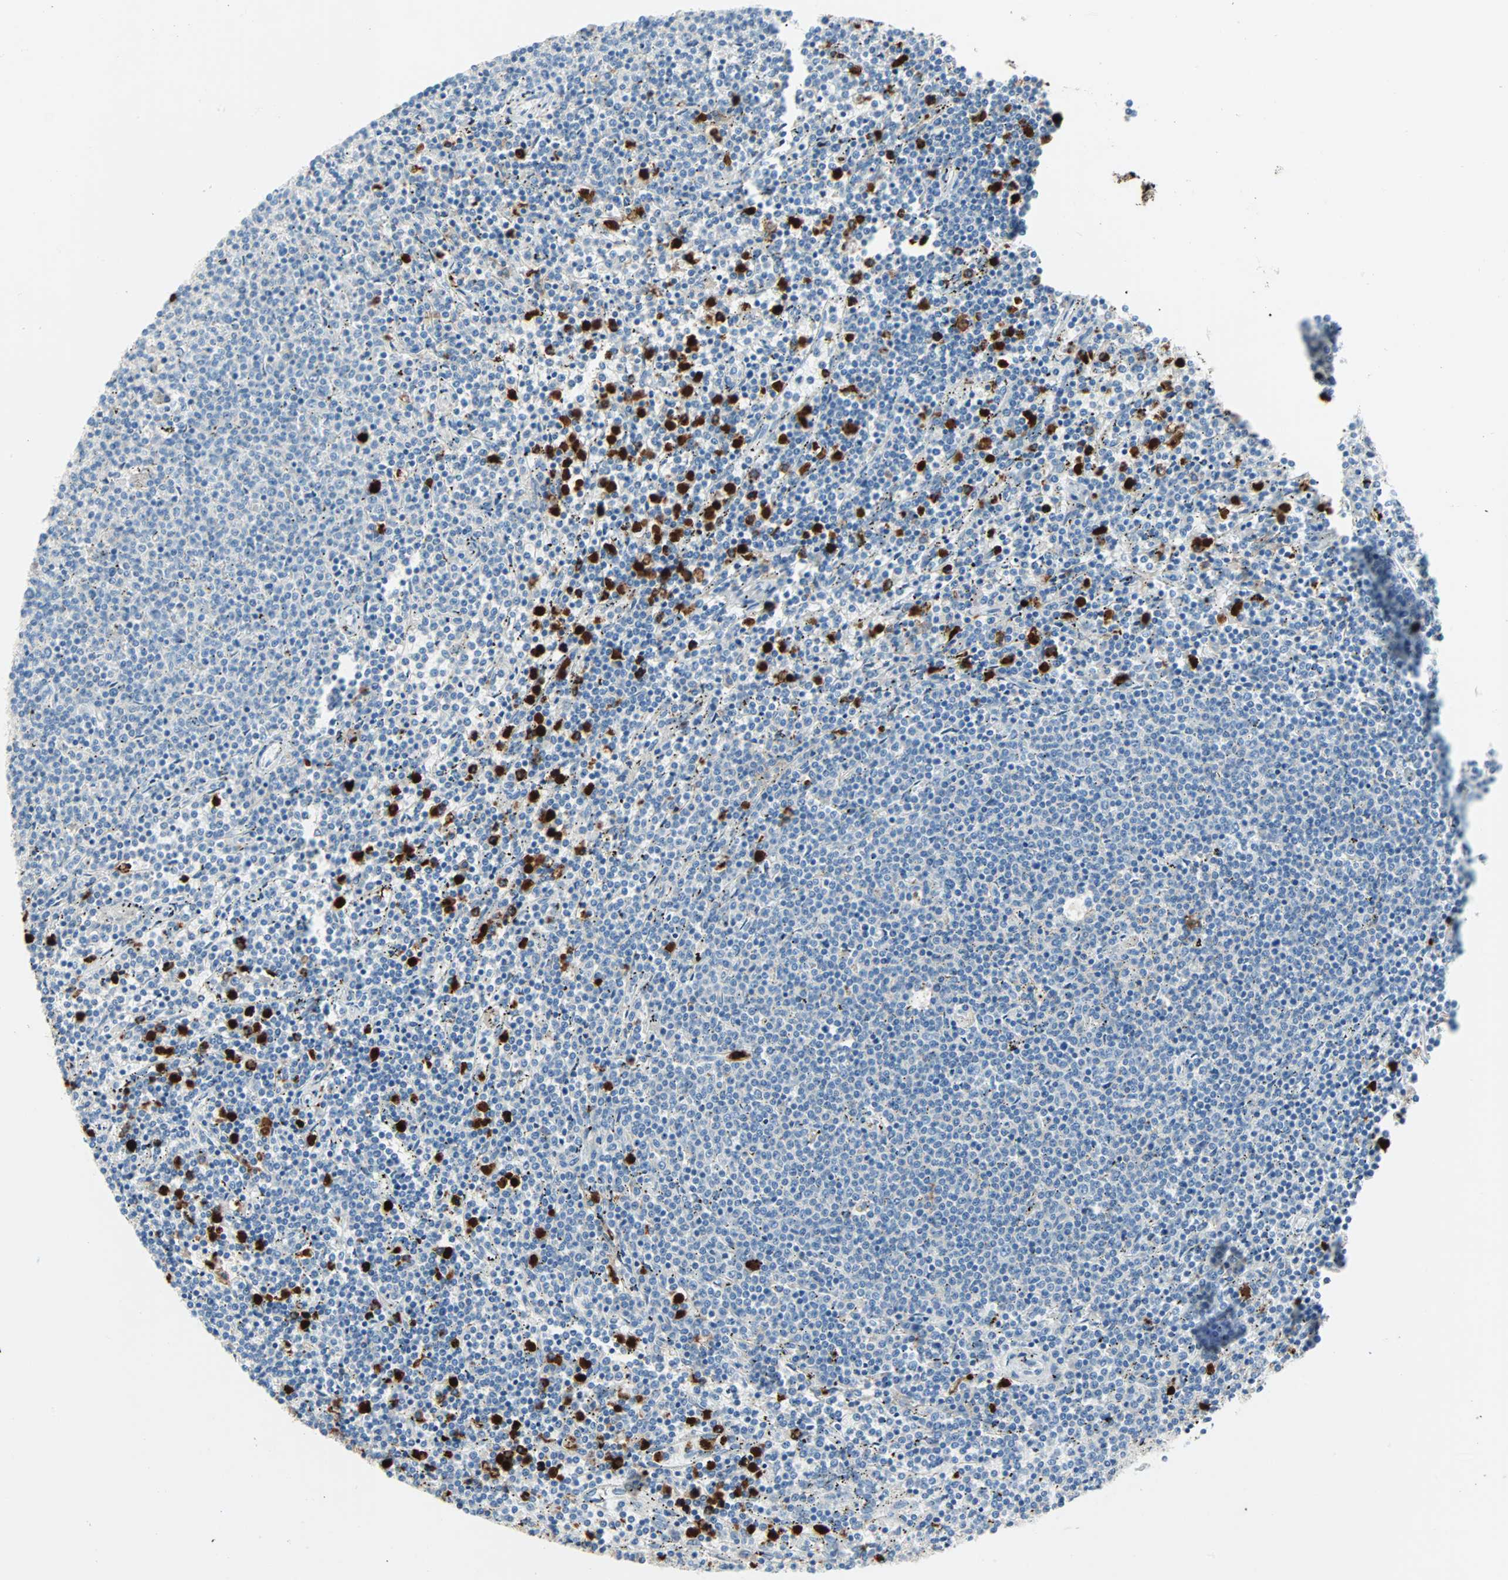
{"staining": {"intensity": "negative", "quantity": "none", "location": "none"}, "tissue": "lymphoma", "cell_type": "Tumor cells", "image_type": "cancer", "snomed": [{"axis": "morphology", "description": "Malignant lymphoma, non-Hodgkin's type, Low grade"}, {"axis": "topography", "description": "Spleen"}], "caption": "Lymphoma was stained to show a protein in brown. There is no significant expression in tumor cells.", "gene": "CLEC4A", "patient": {"sex": "female", "age": 50}}